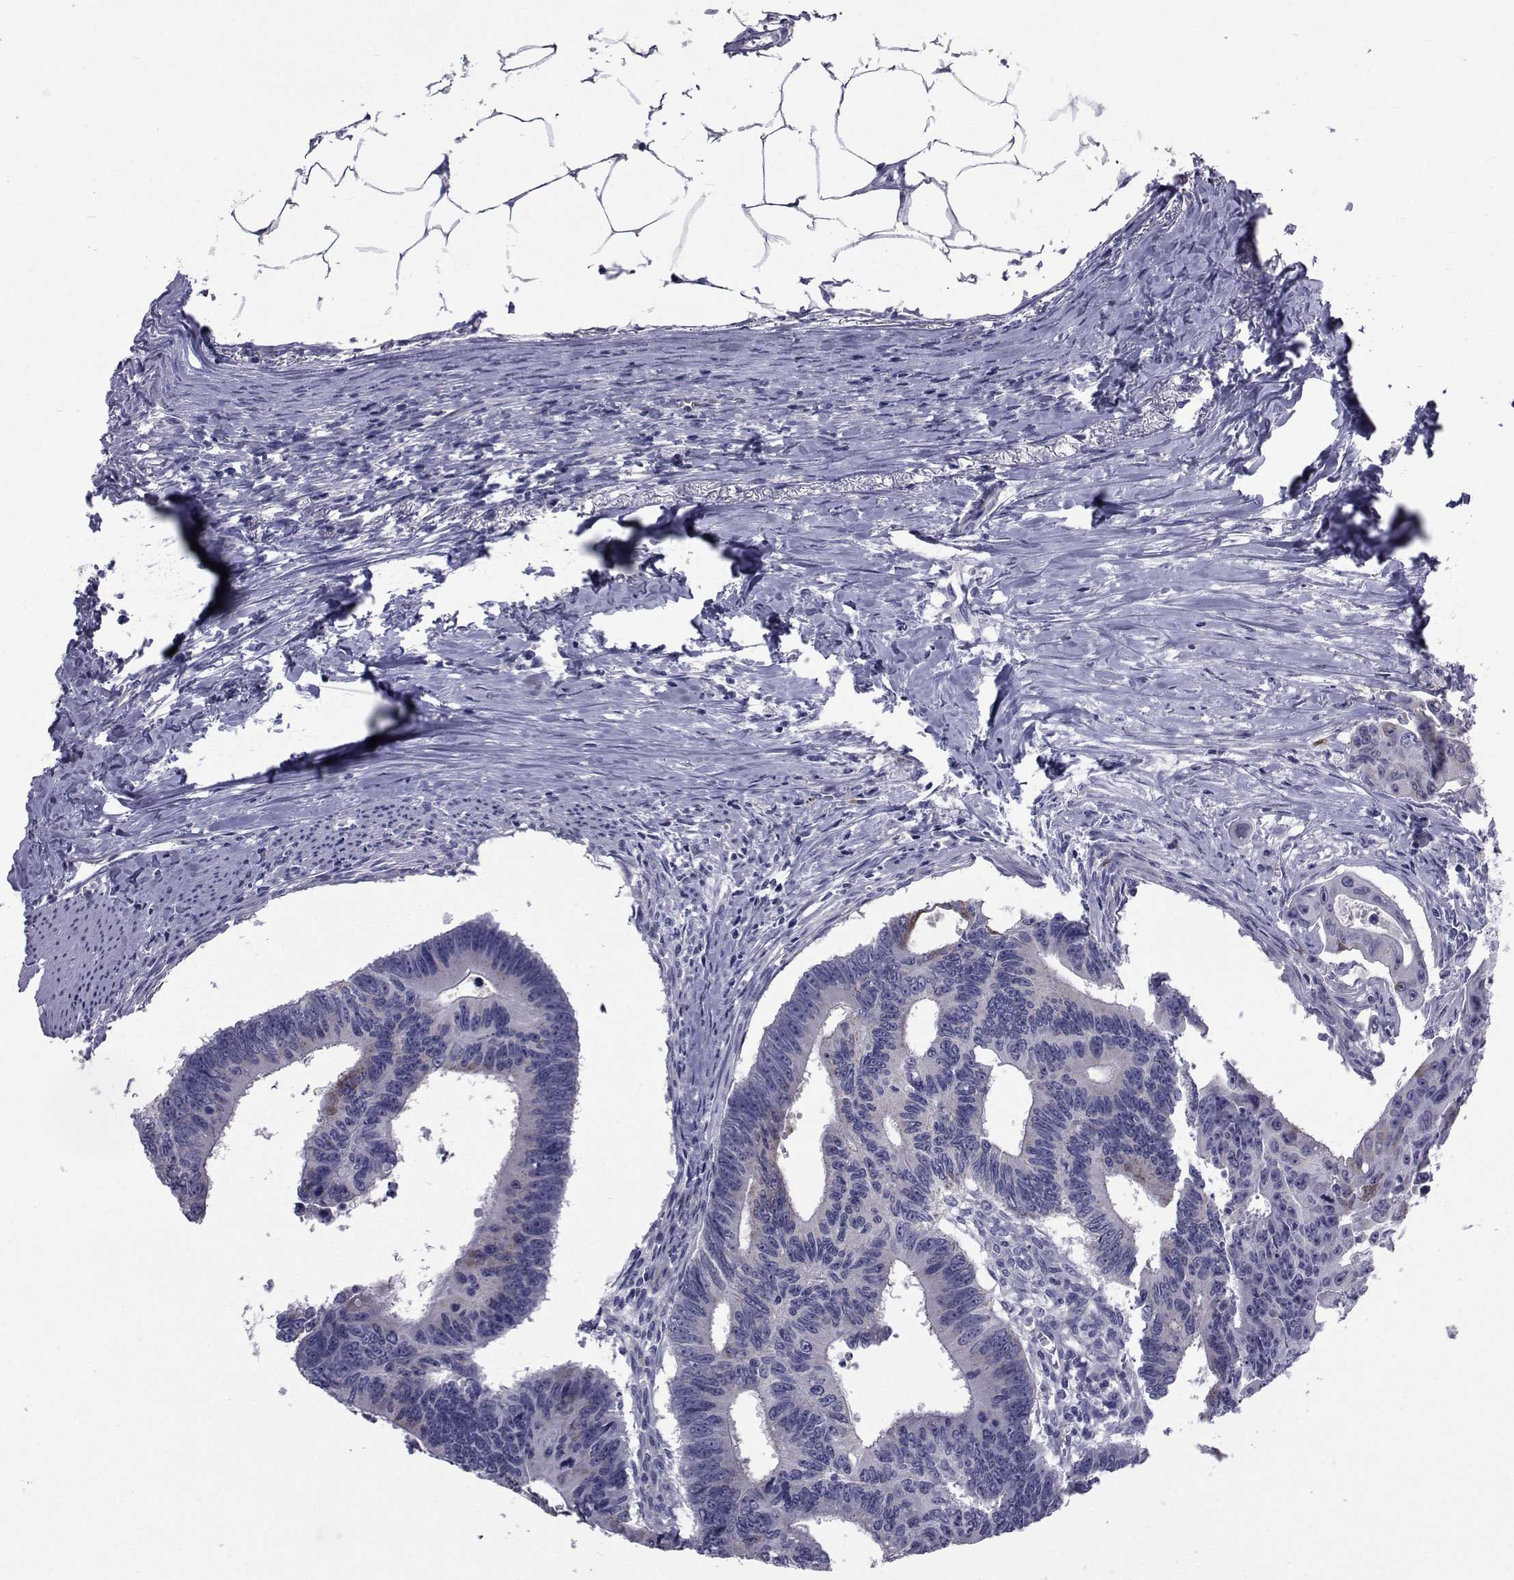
{"staining": {"intensity": "negative", "quantity": "none", "location": "none"}, "tissue": "colorectal cancer", "cell_type": "Tumor cells", "image_type": "cancer", "snomed": [{"axis": "morphology", "description": "Adenocarcinoma, NOS"}, {"axis": "topography", "description": "Colon"}], "caption": "There is no significant expression in tumor cells of colorectal cancer. Brightfield microscopy of immunohistochemistry (IHC) stained with DAB (brown) and hematoxylin (blue), captured at high magnification.", "gene": "SEMA5B", "patient": {"sex": "male", "age": 70}}